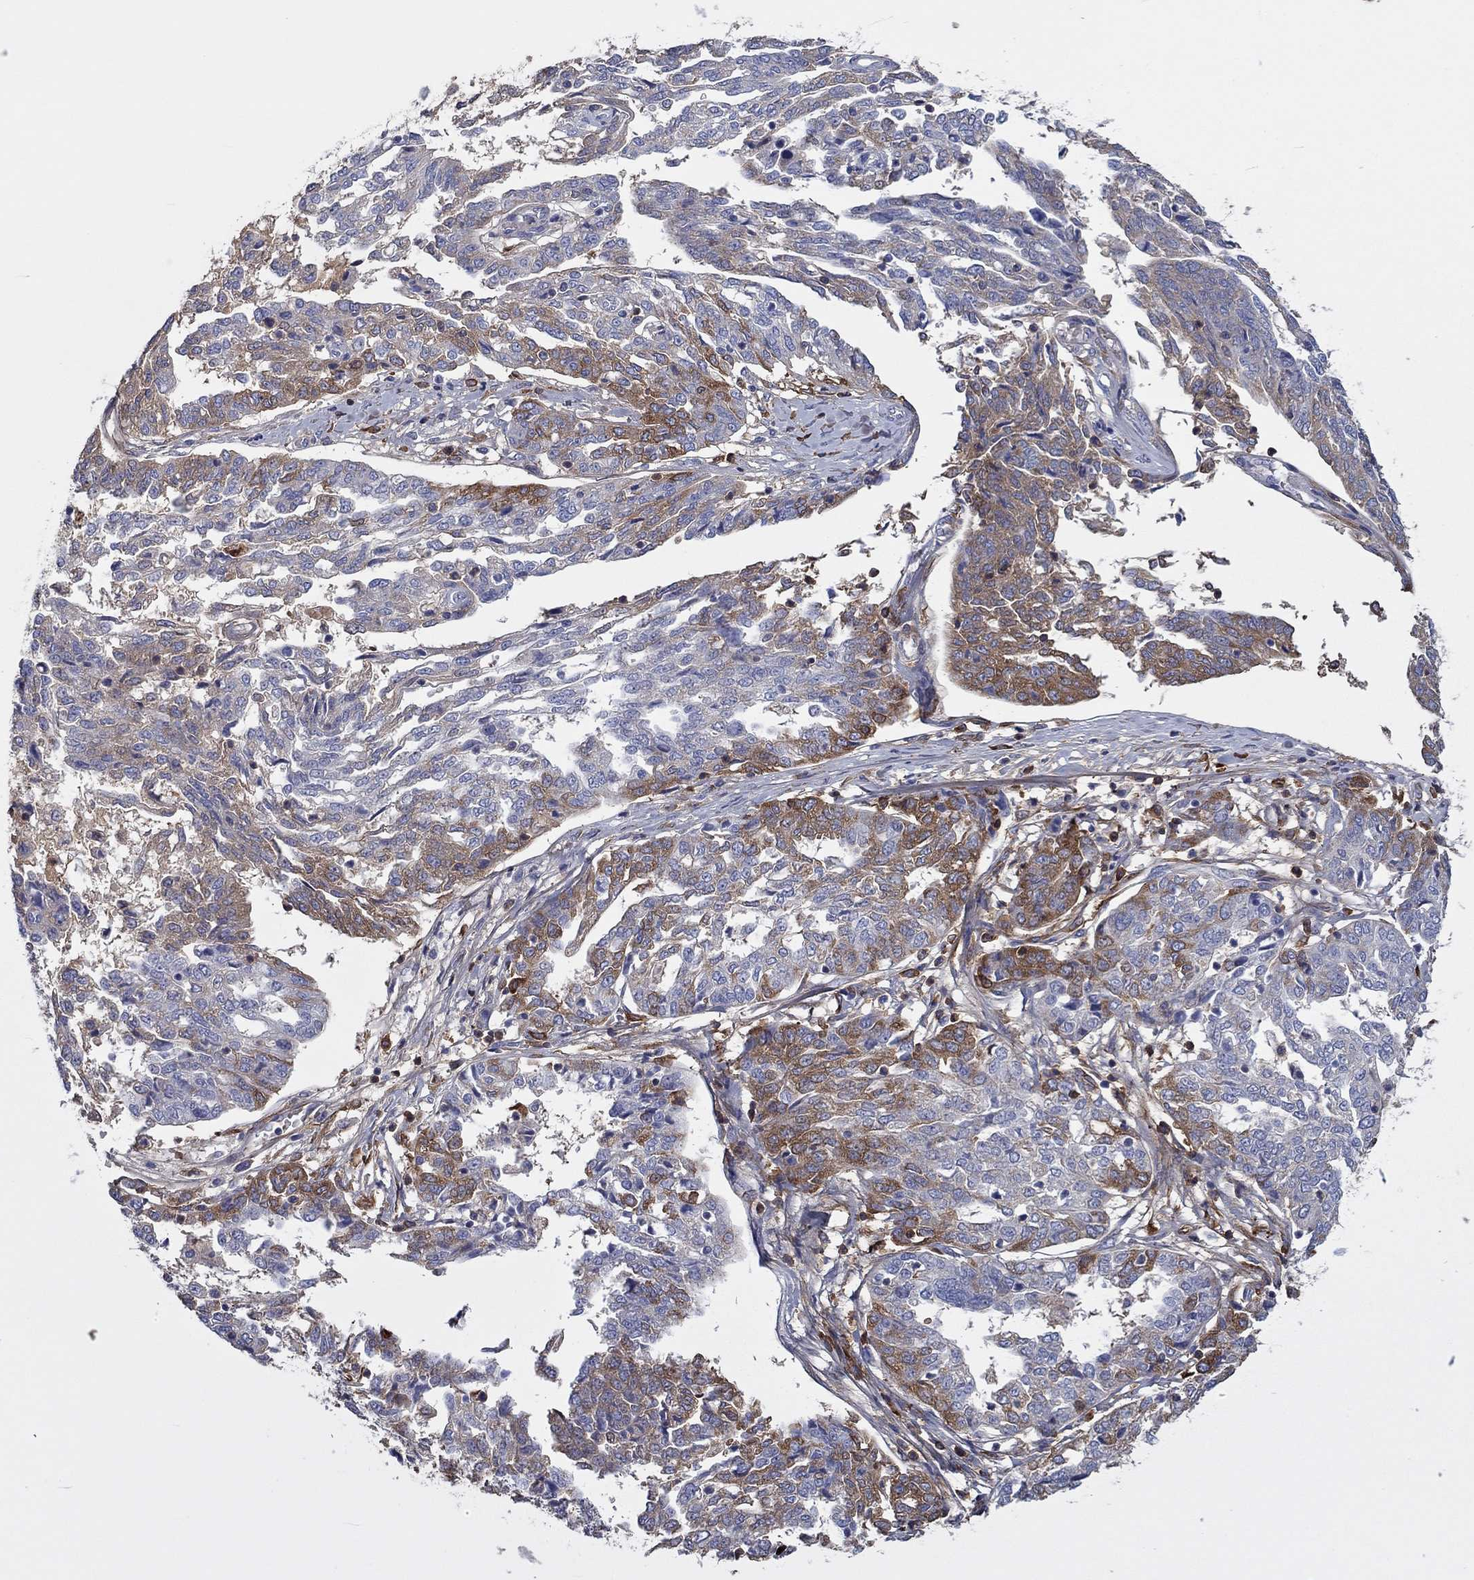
{"staining": {"intensity": "strong", "quantity": "<25%", "location": "cytoplasmic/membranous"}, "tissue": "ovarian cancer", "cell_type": "Tumor cells", "image_type": "cancer", "snomed": [{"axis": "morphology", "description": "Cystadenocarcinoma, serous, NOS"}, {"axis": "topography", "description": "Ovary"}], "caption": "Protein positivity by immunohistochemistry displays strong cytoplasmic/membranous expression in approximately <25% of tumor cells in ovarian serous cystadenocarcinoma. Ihc stains the protein in brown and the nuclei are stained blue.", "gene": "TGFBI", "patient": {"sex": "female", "age": 67}}